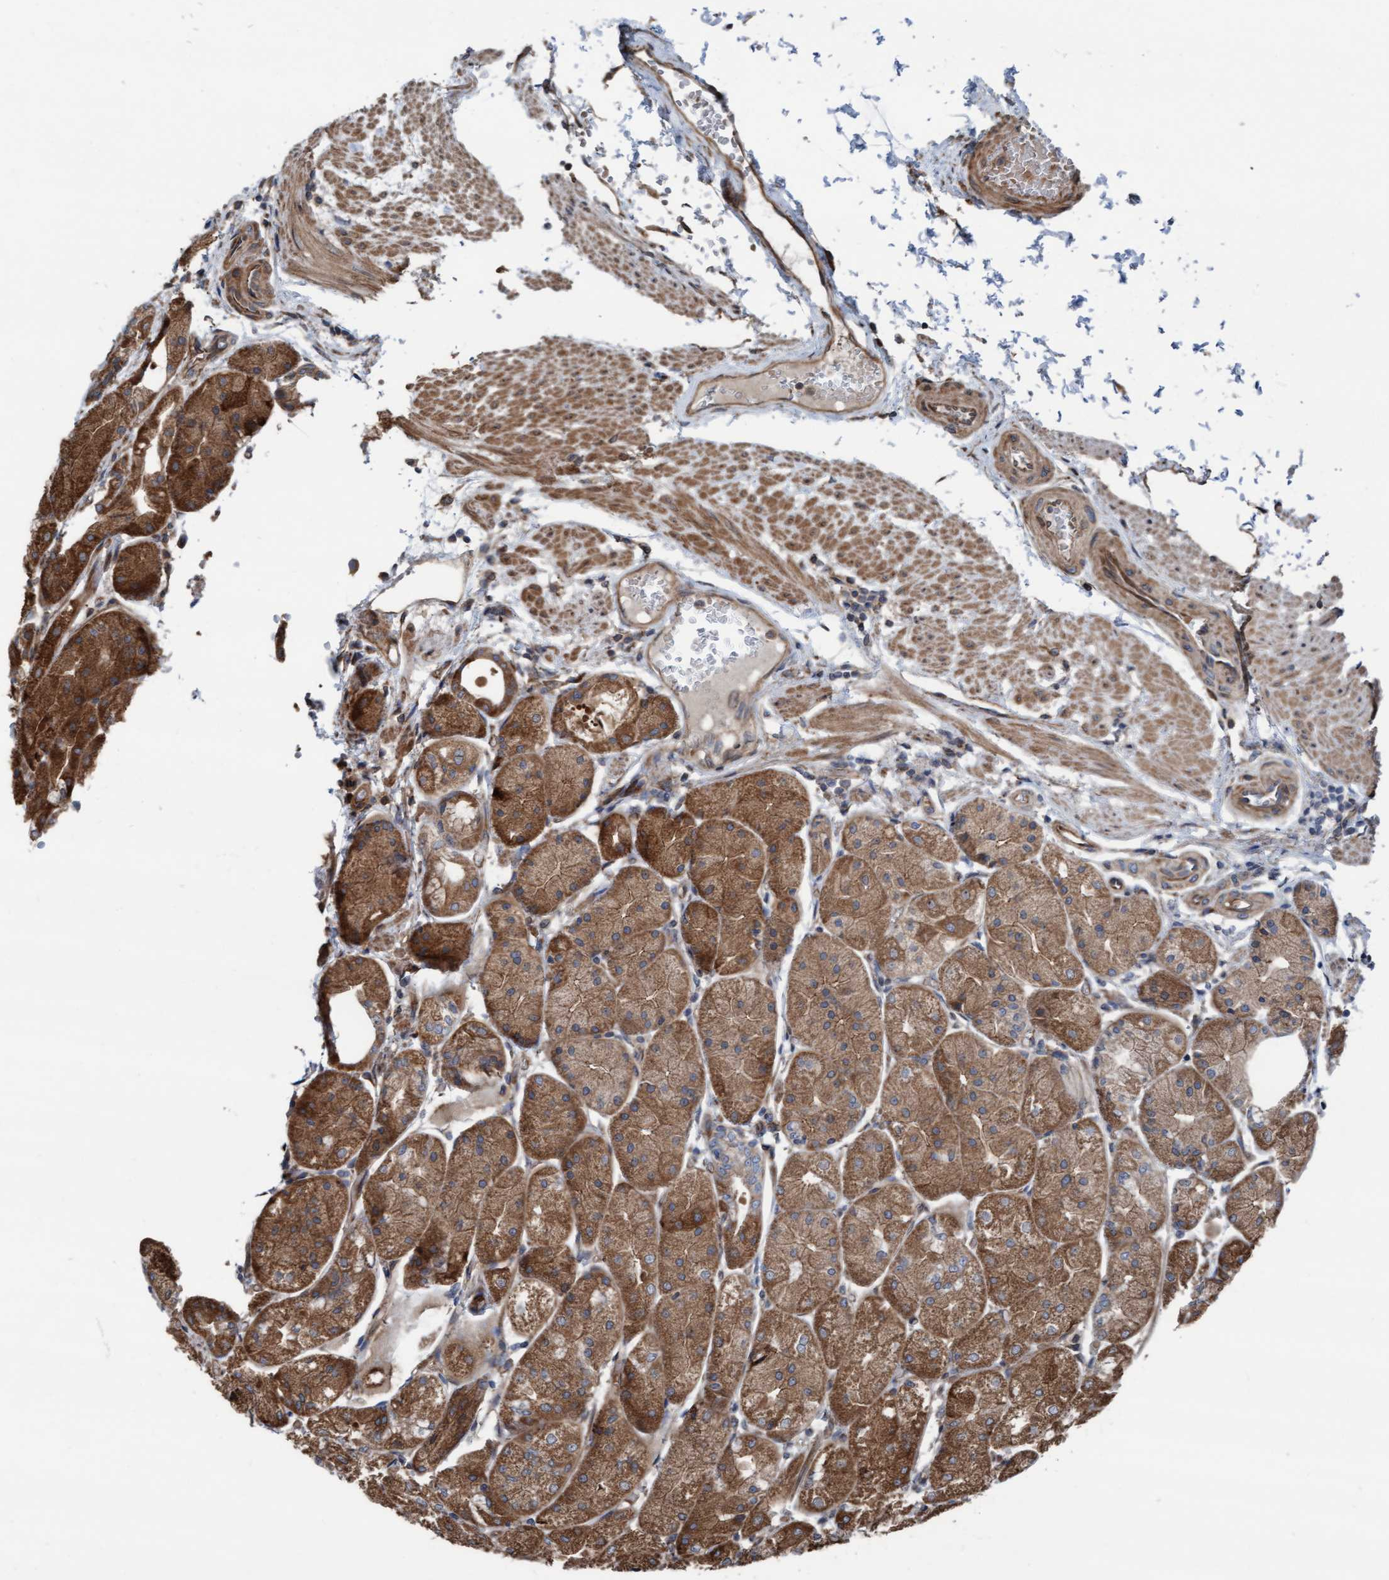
{"staining": {"intensity": "moderate", "quantity": ">75%", "location": "cytoplasmic/membranous"}, "tissue": "stomach", "cell_type": "Glandular cells", "image_type": "normal", "snomed": [{"axis": "morphology", "description": "Normal tissue, NOS"}, {"axis": "topography", "description": "Stomach, upper"}], "caption": "Immunohistochemical staining of normal stomach shows >75% levels of moderate cytoplasmic/membranous protein expression in approximately >75% of glandular cells.", "gene": "RAP1GAP2", "patient": {"sex": "male", "age": 72}}